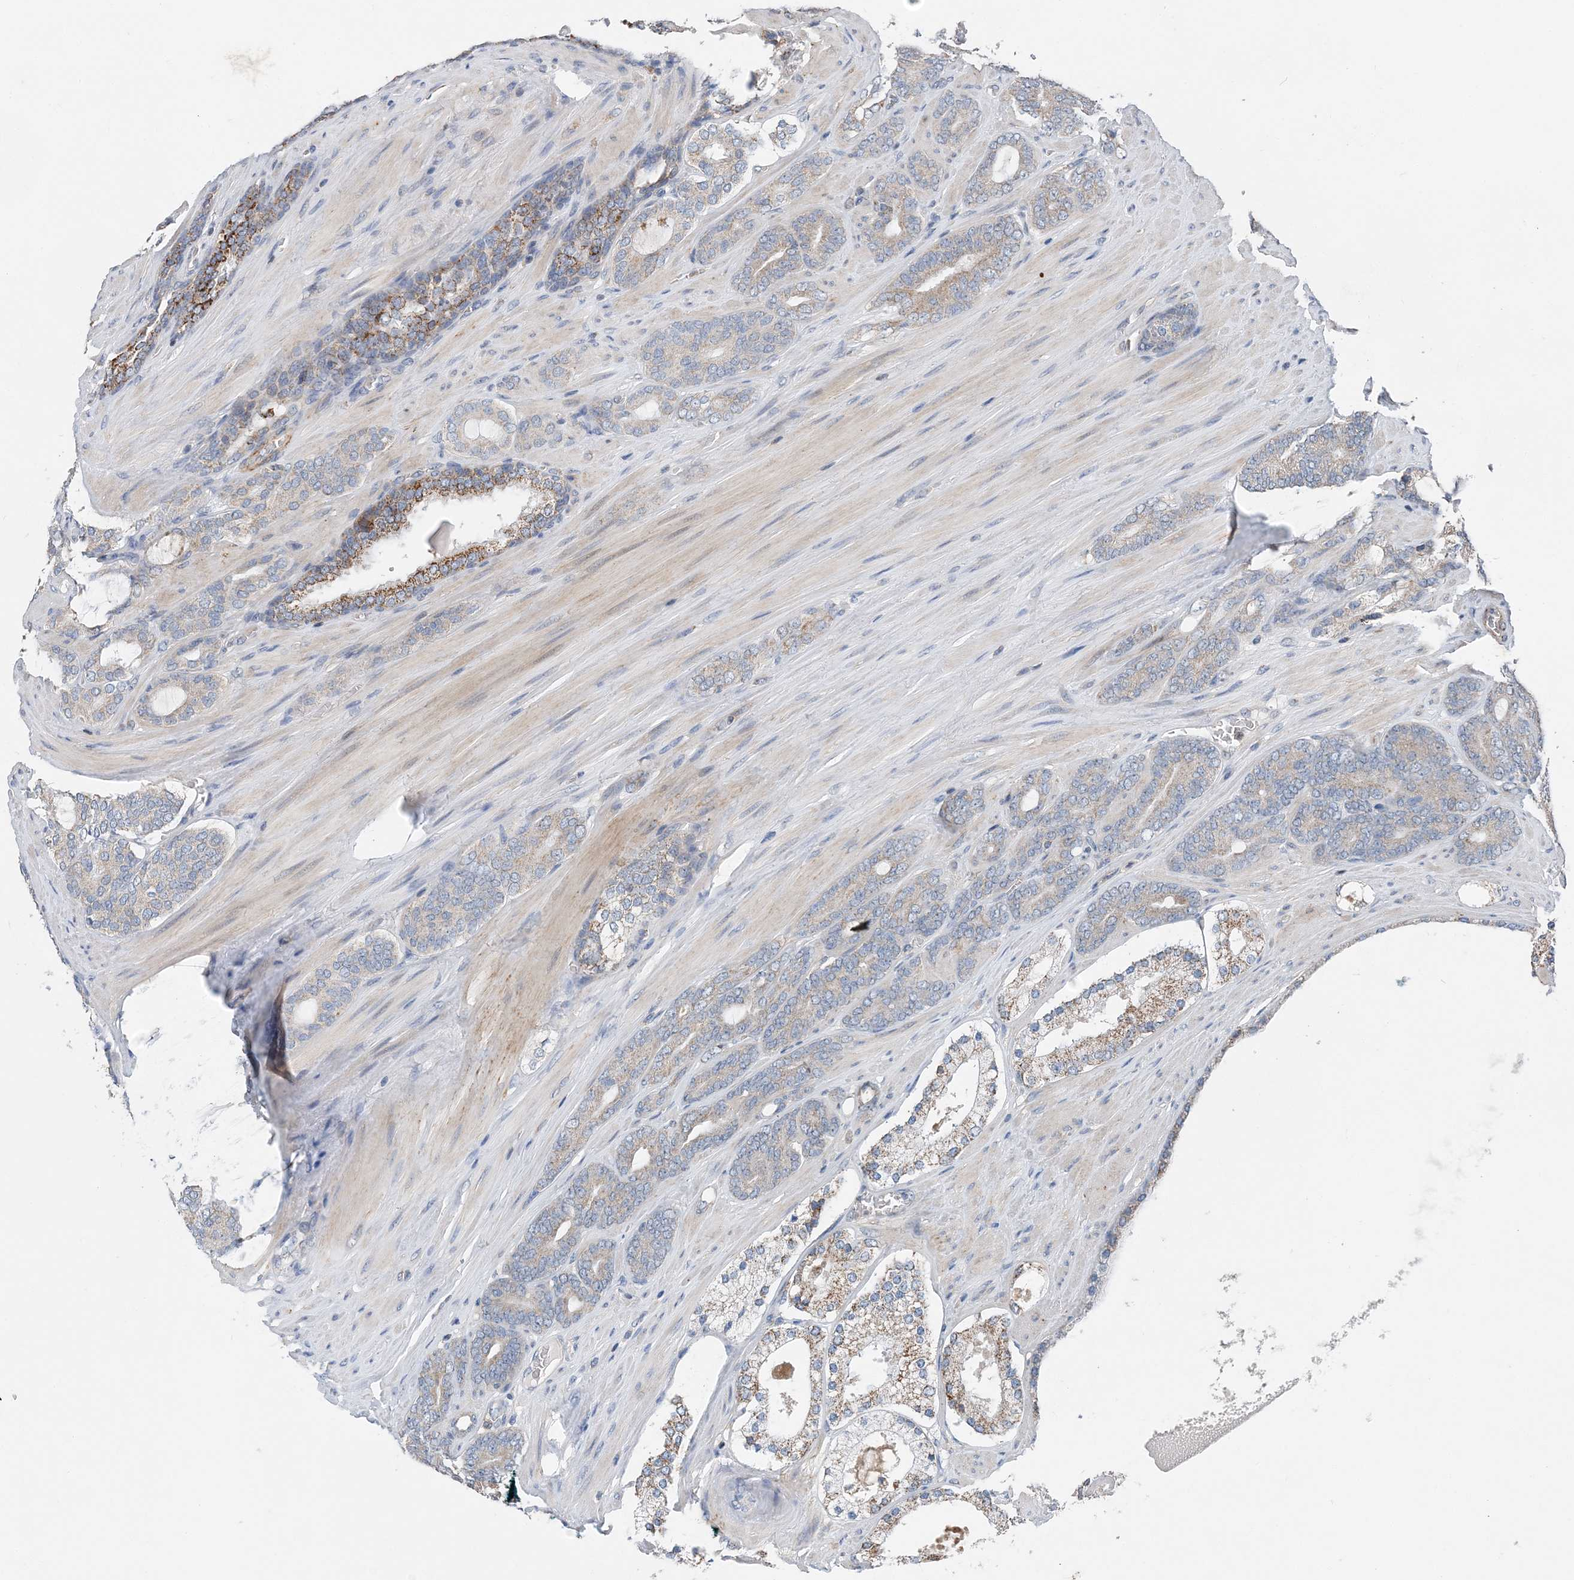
{"staining": {"intensity": "weak", "quantity": "<25%", "location": "cytoplasmic/membranous"}, "tissue": "prostate cancer", "cell_type": "Tumor cells", "image_type": "cancer", "snomed": [{"axis": "morphology", "description": "Adenocarcinoma, Low grade"}, {"axis": "topography", "description": "Prostate"}], "caption": "Immunohistochemistry (IHC) micrograph of neoplastic tissue: prostate adenocarcinoma (low-grade) stained with DAB shows no significant protein staining in tumor cells. Nuclei are stained in blue.", "gene": "SPRY2", "patient": {"sex": "male", "age": 63}}